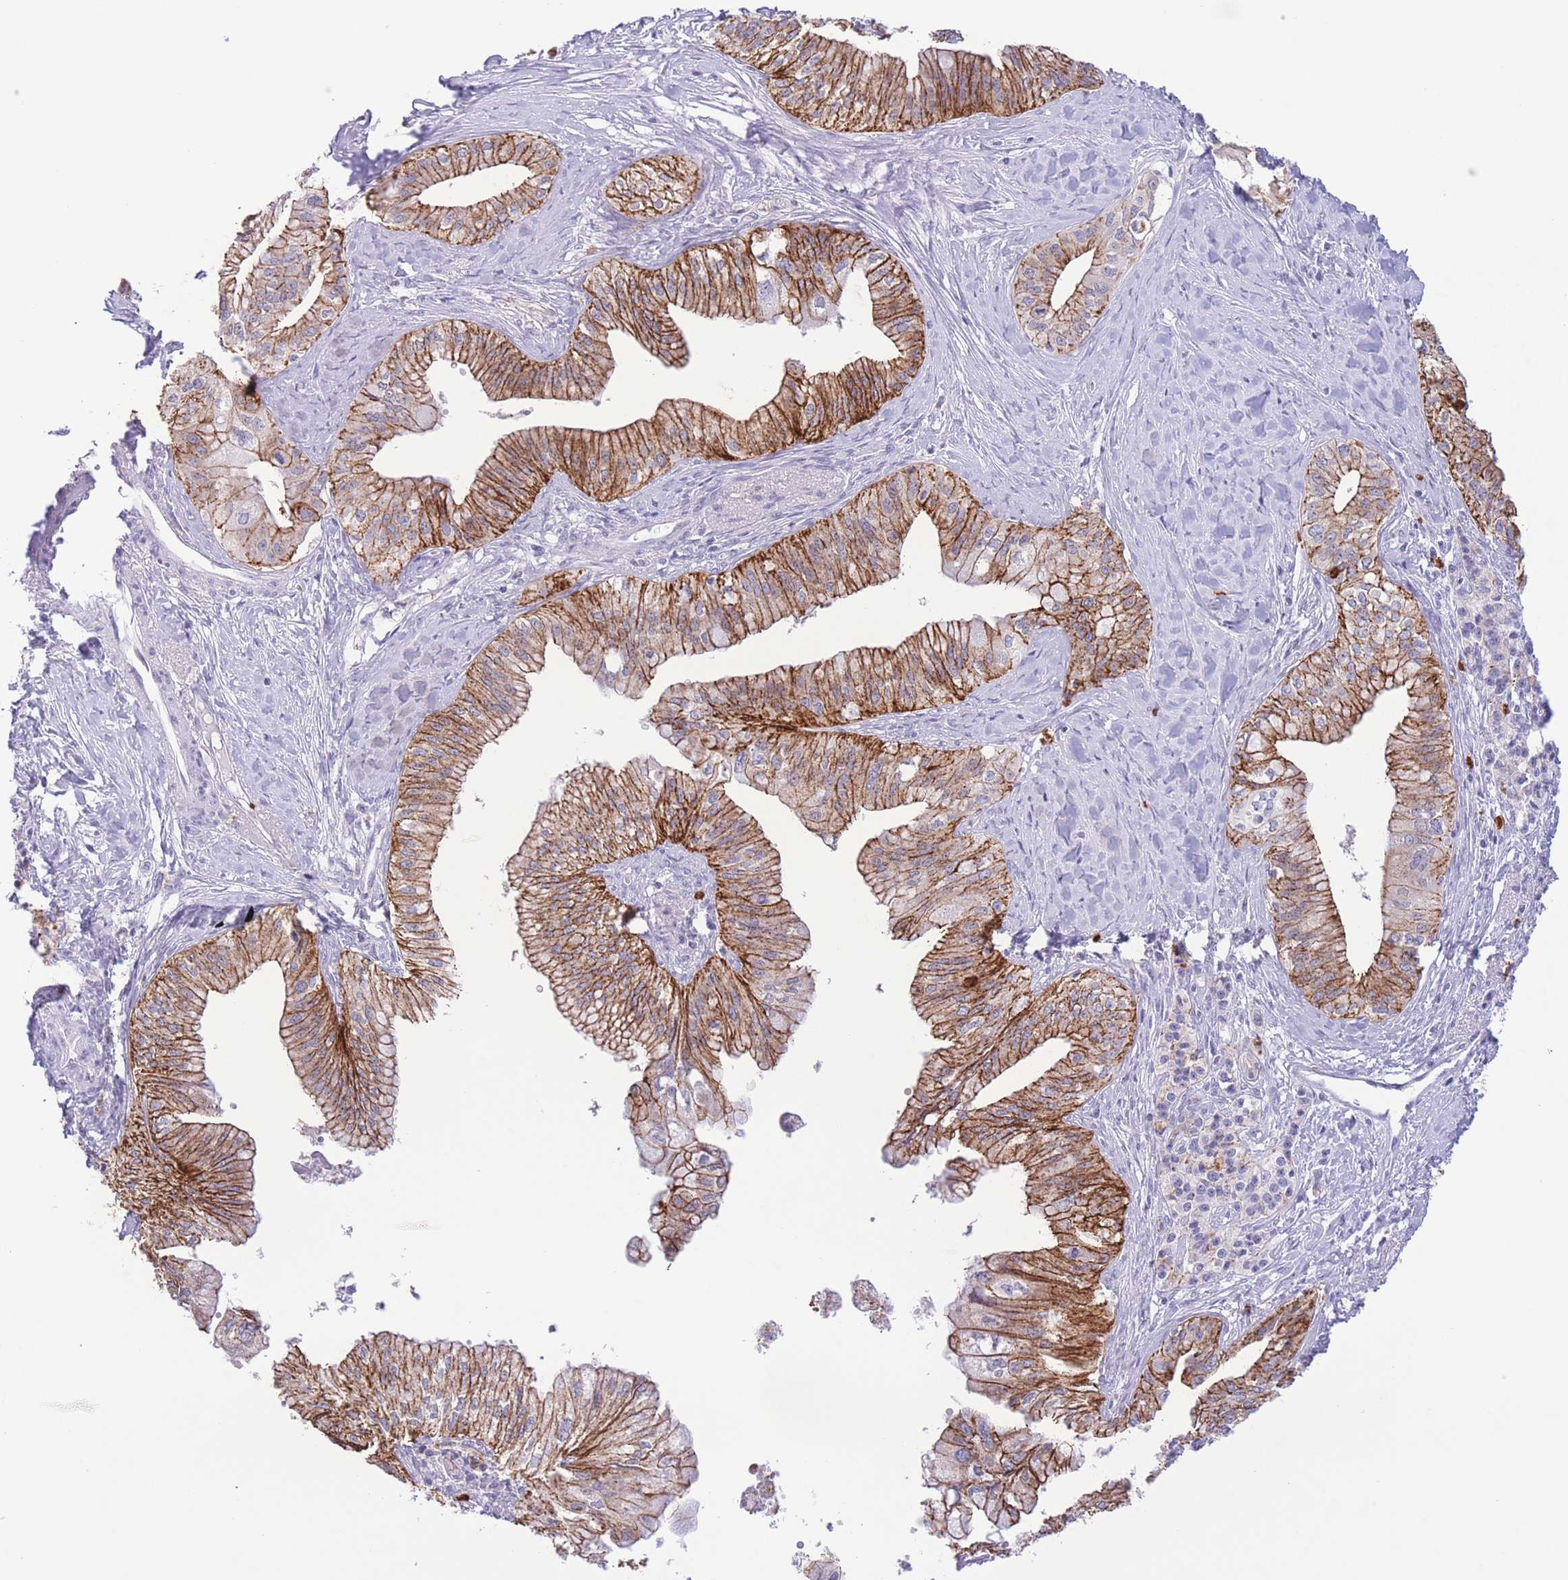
{"staining": {"intensity": "strong", "quantity": "25%-75%", "location": "cytoplasmic/membranous"}, "tissue": "pancreatic cancer", "cell_type": "Tumor cells", "image_type": "cancer", "snomed": [{"axis": "morphology", "description": "Adenocarcinoma, NOS"}, {"axis": "topography", "description": "Pancreas"}], "caption": "Human adenocarcinoma (pancreatic) stained with a protein marker shows strong staining in tumor cells.", "gene": "LCLAT1", "patient": {"sex": "male", "age": 71}}